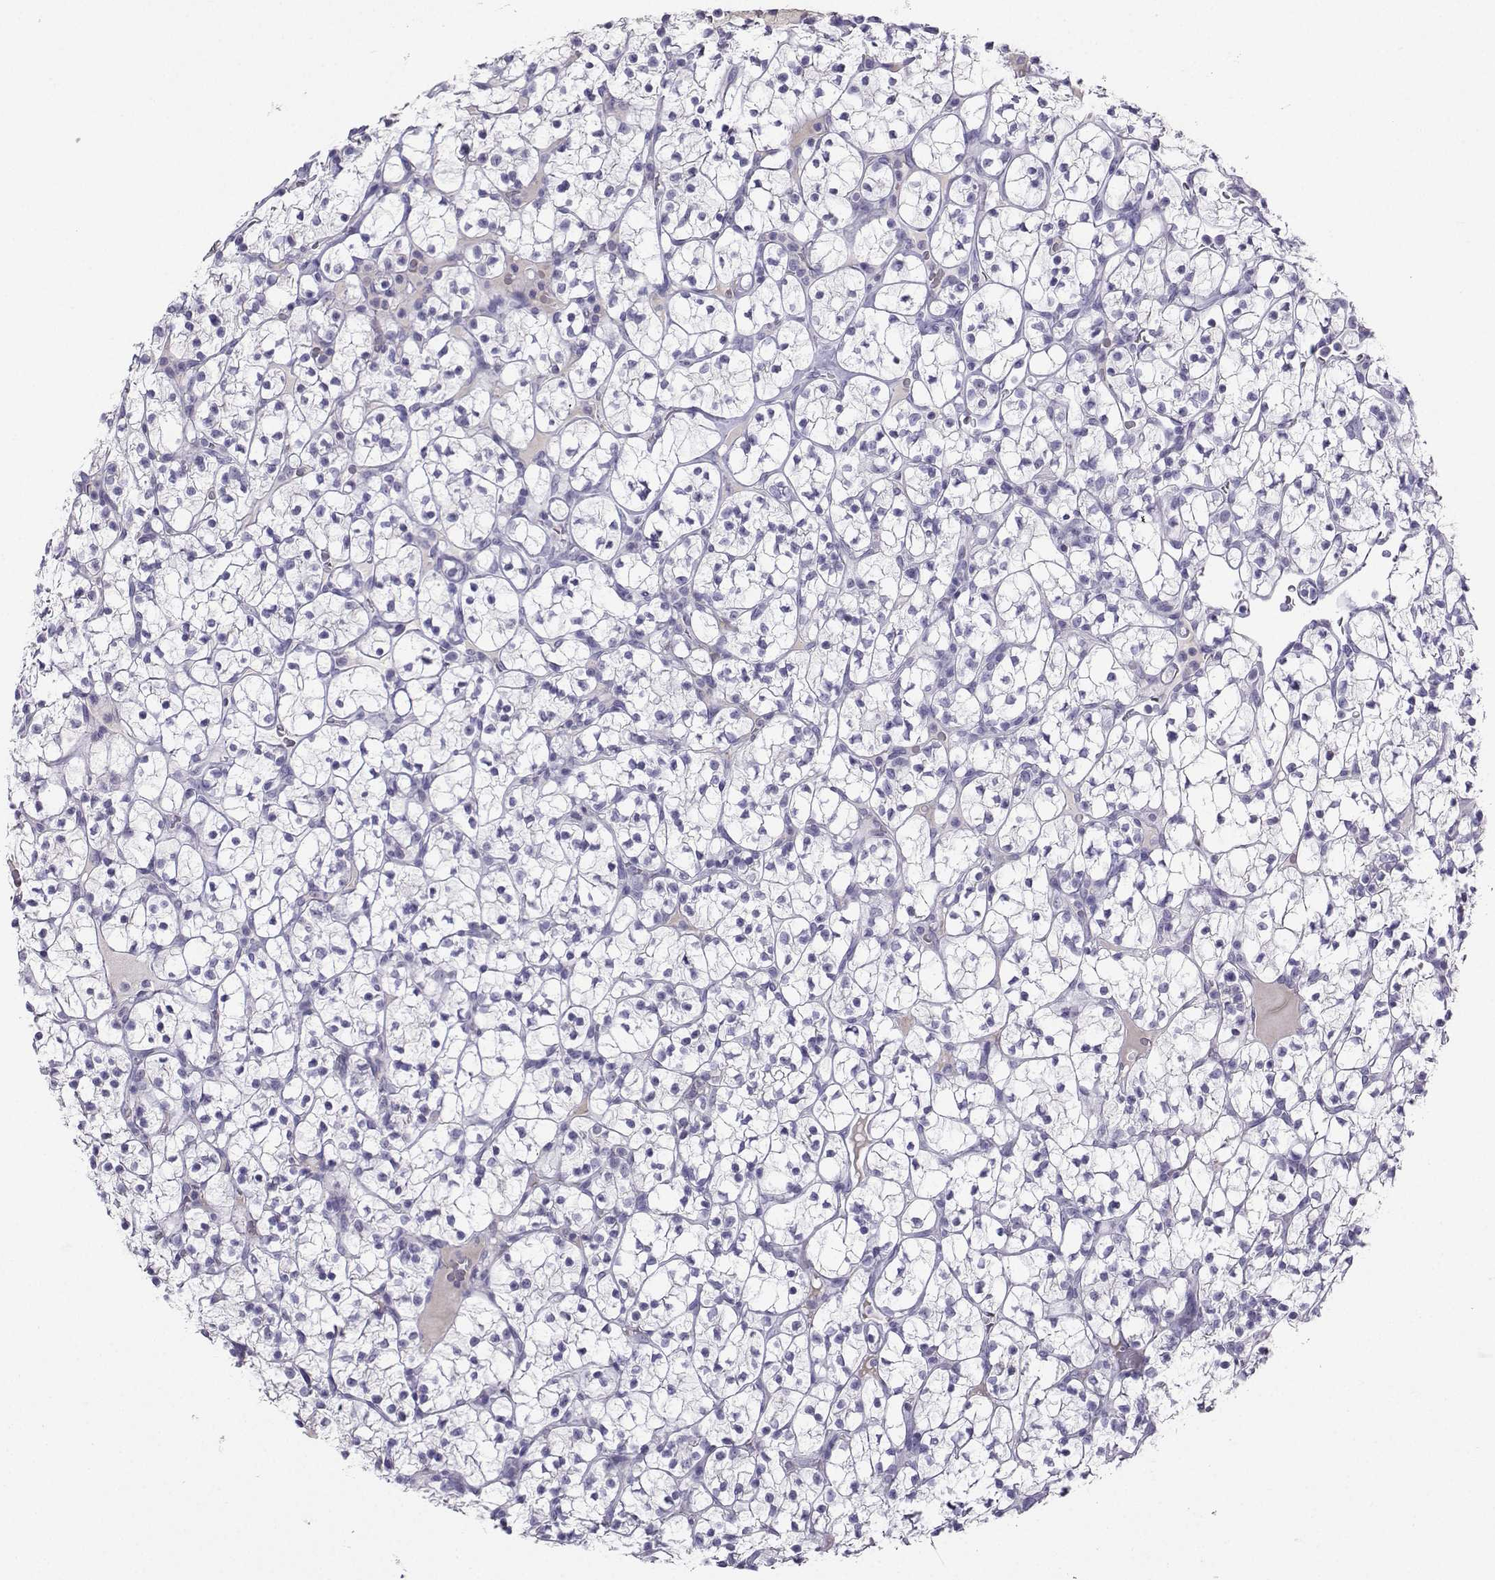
{"staining": {"intensity": "negative", "quantity": "none", "location": "none"}, "tissue": "renal cancer", "cell_type": "Tumor cells", "image_type": "cancer", "snomed": [{"axis": "morphology", "description": "Adenocarcinoma, NOS"}, {"axis": "topography", "description": "Kidney"}], "caption": "Protein analysis of renal adenocarcinoma exhibits no significant expression in tumor cells.", "gene": "KIF17", "patient": {"sex": "female", "age": 89}}